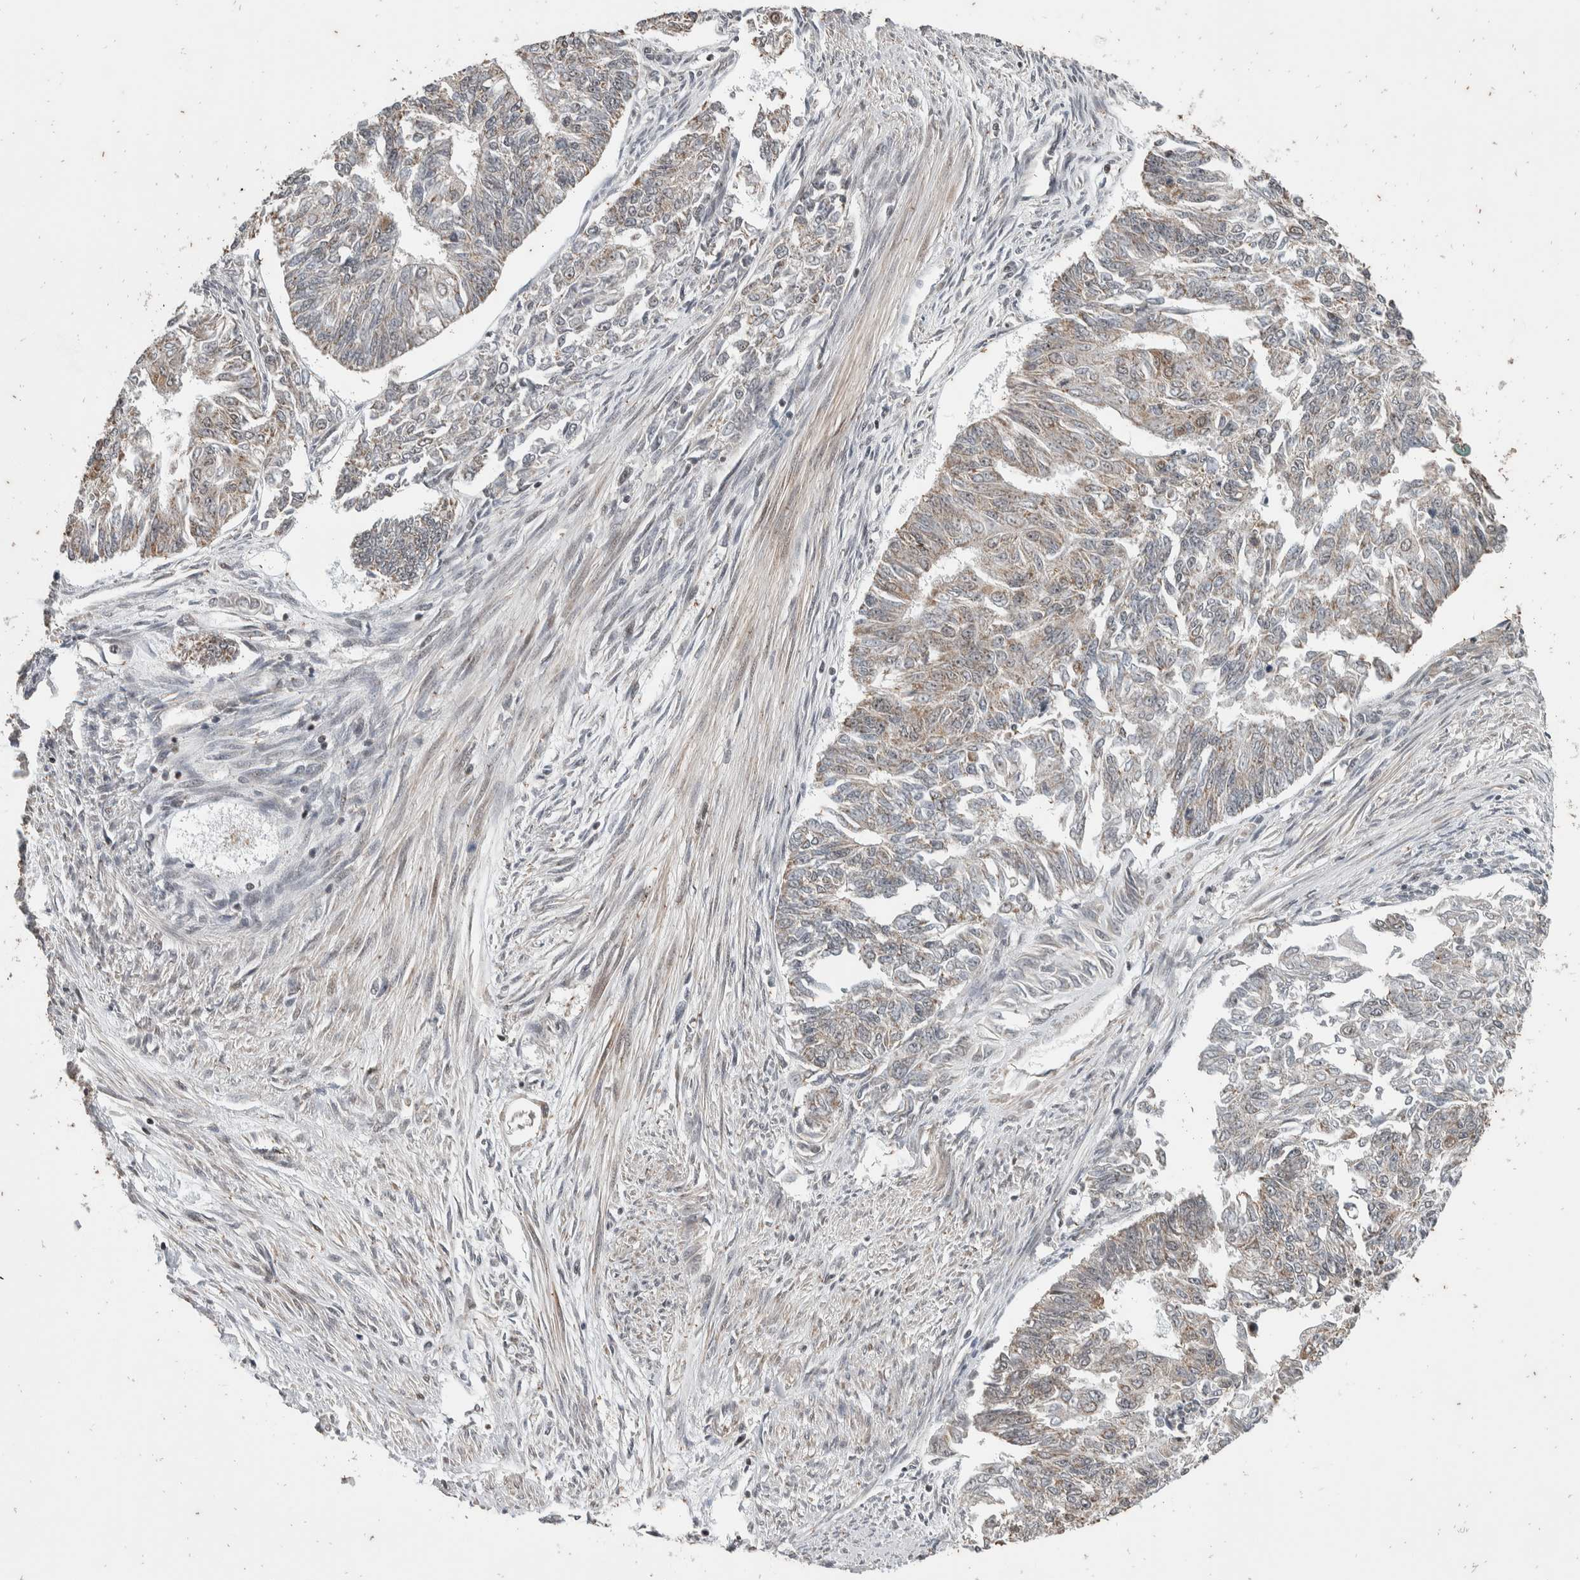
{"staining": {"intensity": "weak", "quantity": "<25%", "location": "cytoplasmic/membranous"}, "tissue": "endometrial cancer", "cell_type": "Tumor cells", "image_type": "cancer", "snomed": [{"axis": "morphology", "description": "Adenocarcinoma, NOS"}, {"axis": "topography", "description": "Endometrium"}], "caption": "IHC histopathology image of human adenocarcinoma (endometrial) stained for a protein (brown), which displays no positivity in tumor cells.", "gene": "ATXN7L1", "patient": {"sex": "female", "age": 32}}